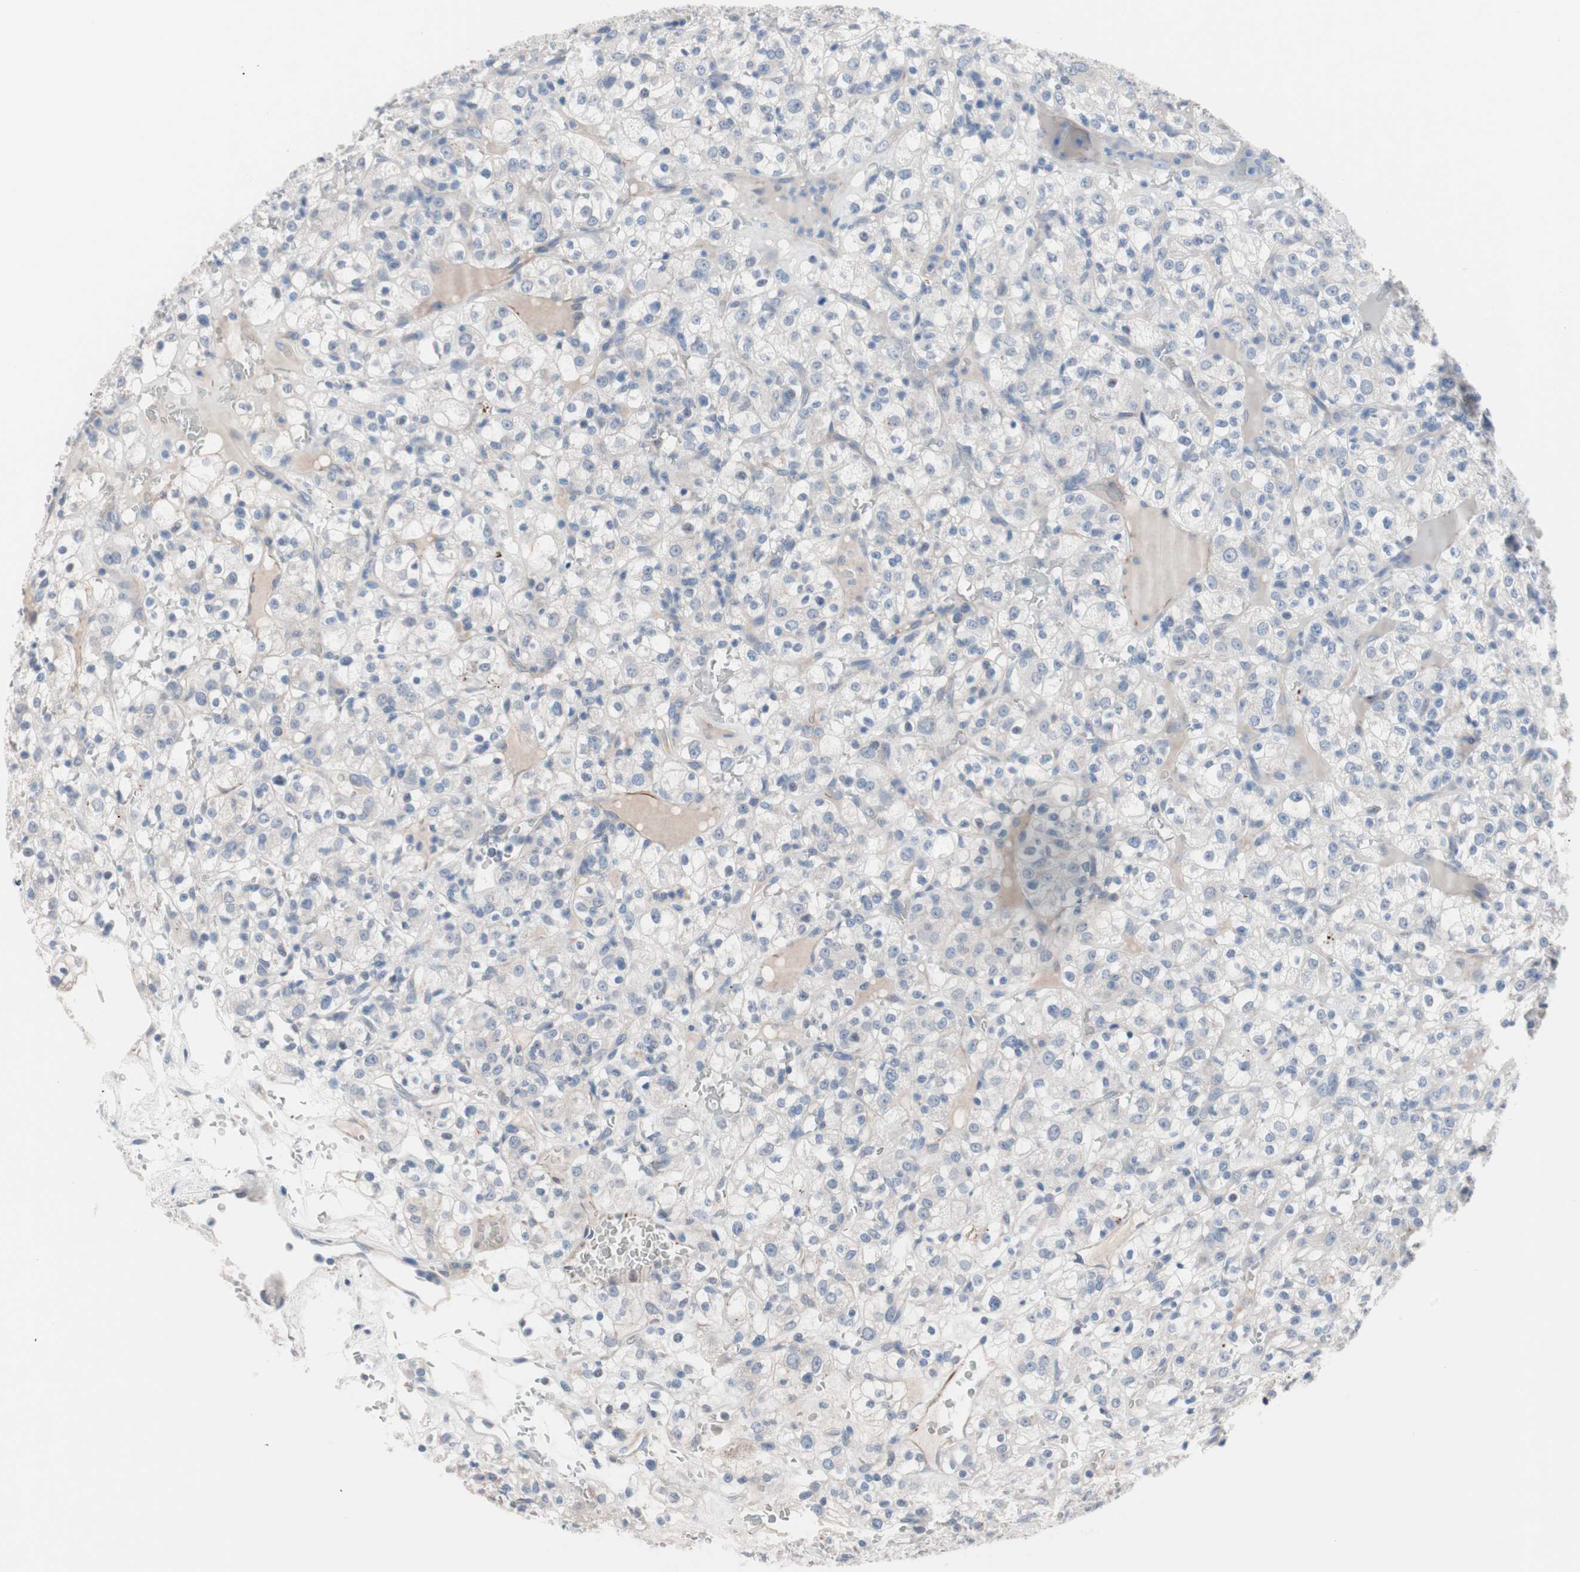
{"staining": {"intensity": "negative", "quantity": "none", "location": "none"}, "tissue": "renal cancer", "cell_type": "Tumor cells", "image_type": "cancer", "snomed": [{"axis": "morphology", "description": "Normal tissue, NOS"}, {"axis": "morphology", "description": "Adenocarcinoma, NOS"}, {"axis": "topography", "description": "Kidney"}], "caption": "Photomicrograph shows no protein expression in tumor cells of renal adenocarcinoma tissue.", "gene": "ULBP1", "patient": {"sex": "female", "age": 72}}